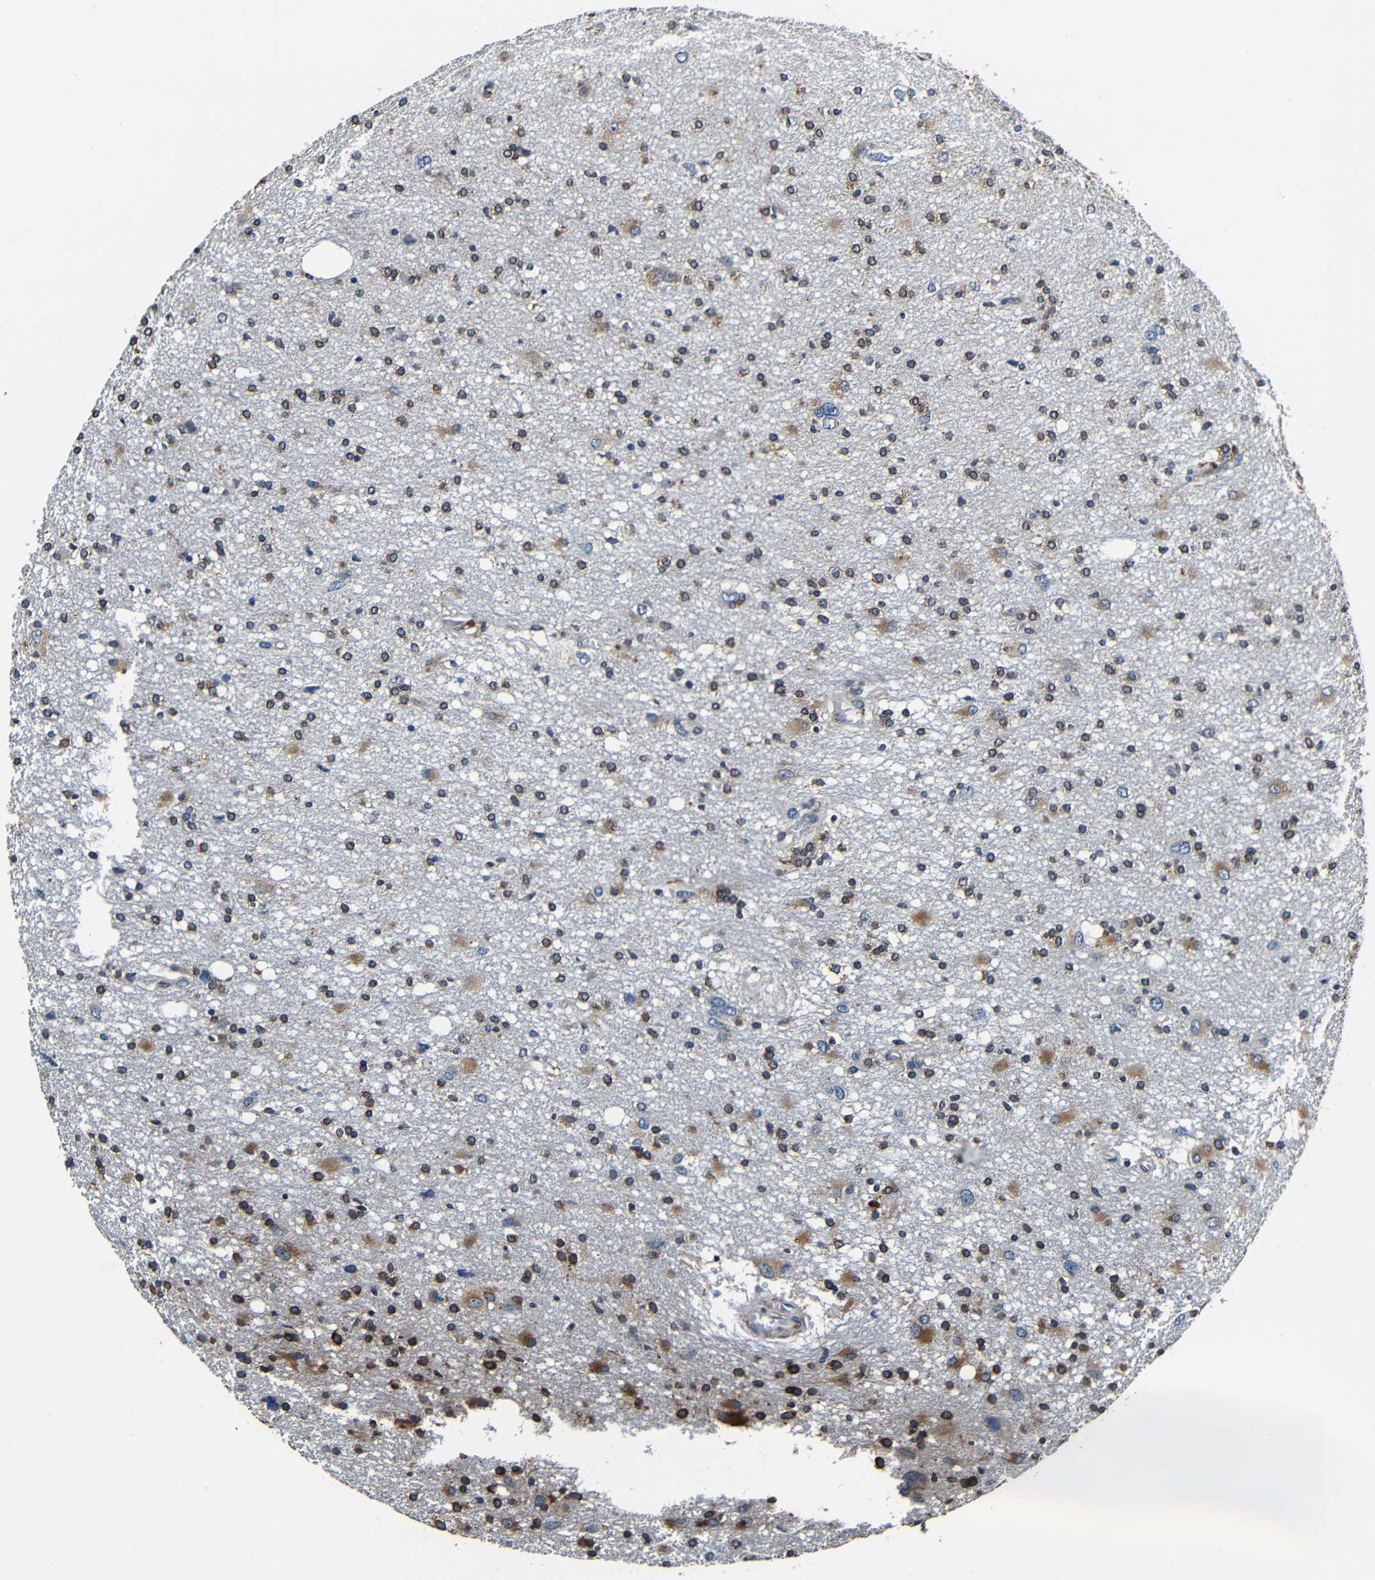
{"staining": {"intensity": "strong", "quantity": "<25%", "location": "cytoplasmic/membranous"}, "tissue": "glioma", "cell_type": "Tumor cells", "image_type": "cancer", "snomed": [{"axis": "morphology", "description": "Glioma, malignant, High grade"}, {"axis": "topography", "description": "Brain"}], "caption": "Protein staining shows strong cytoplasmic/membranous expression in approximately <25% of tumor cells in glioma. The protein is stained brown, and the nuclei are stained in blue (DAB (3,3'-diaminobenzidine) IHC with brightfield microscopy, high magnification).", "gene": "RRBP1", "patient": {"sex": "female", "age": 59}}